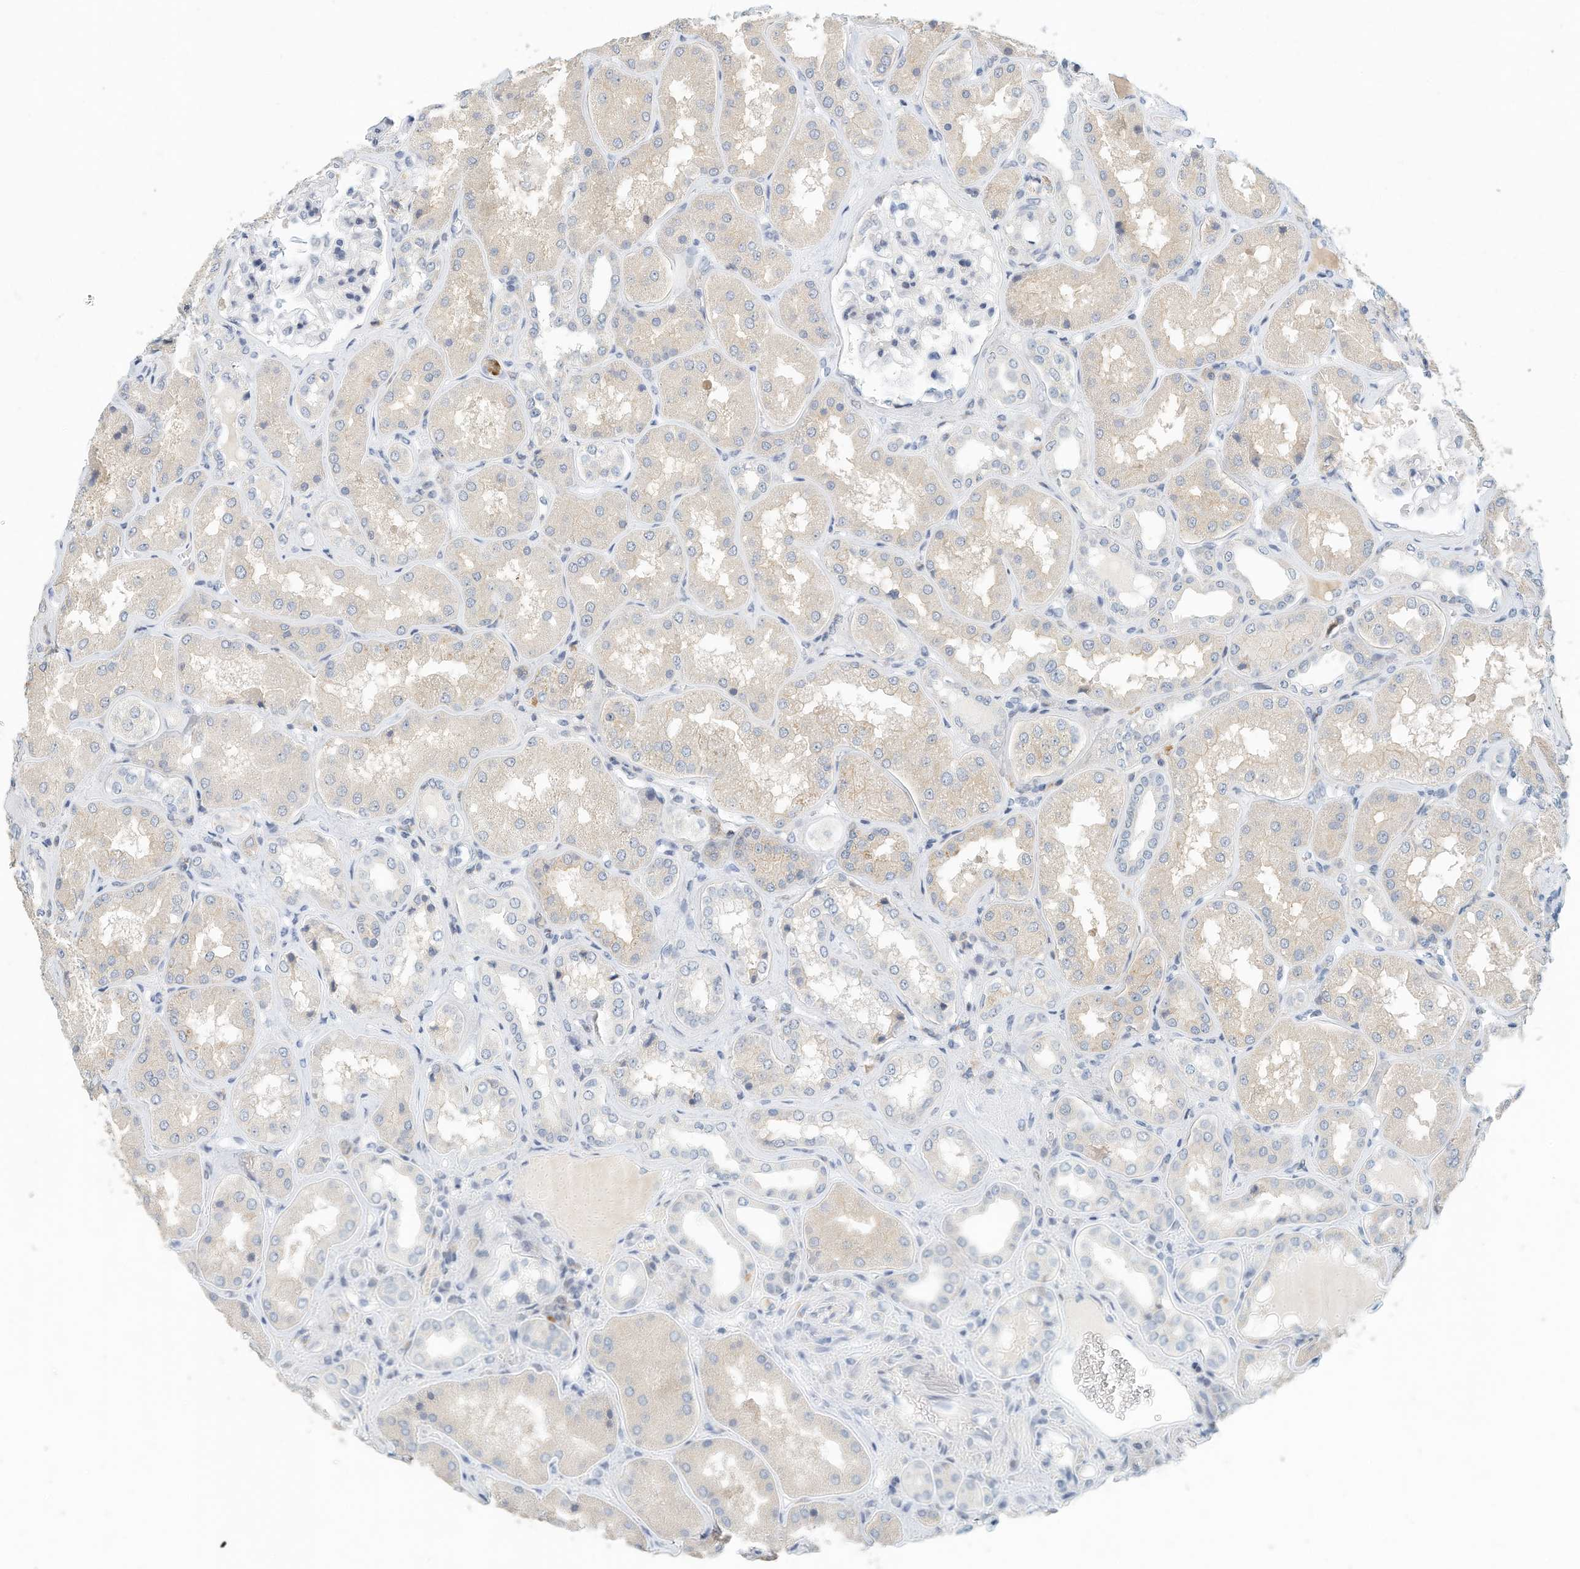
{"staining": {"intensity": "negative", "quantity": "none", "location": "none"}, "tissue": "kidney", "cell_type": "Cells in glomeruli", "image_type": "normal", "snomed": [{"axis": "morphology", "description": "Normal tissue, NOS"}, {"axis": "topography", "description": "Kidney"}], "caption": "There is no significant staining in cells in glomeruli of kidney. The staining was performed using DAB (3,3'-diaminobenzidine) to visualize the protein expression in brown, while the nuclei were stained in blue with hematoxylin (Magnification: 20x).", "gene": "MICAL1", "patient": {"sex": "female", "age": 56}}